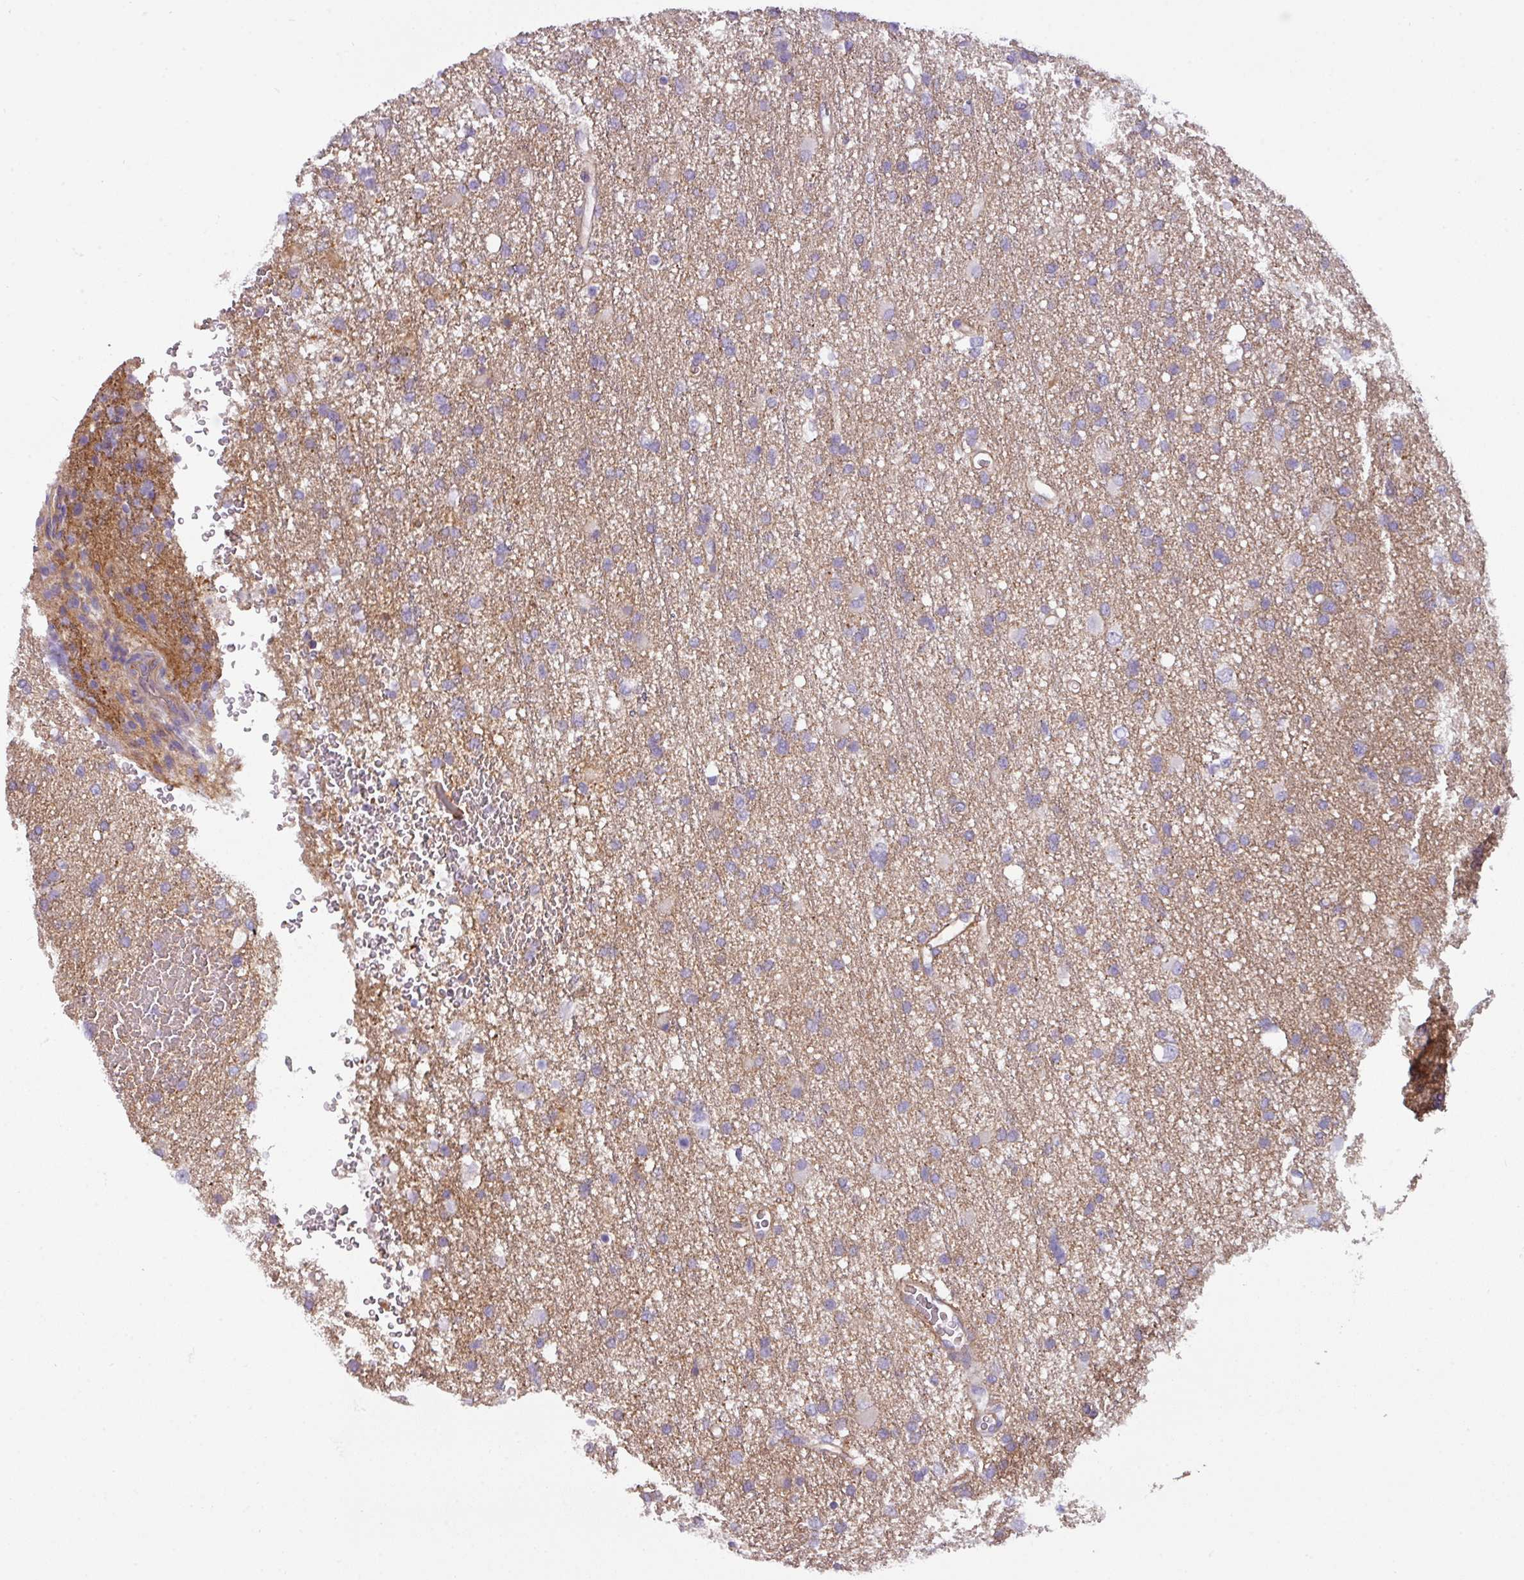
{"staining": {"intensity": "weak", "quantity": "25%-75%", "location": "cytoplasmic/membranous"}, "tissue": "glioma", "cell_type": "Tumor cells", "image_type": "cancer", "snomed": [{"axis": "morphology", "description": "Glioma, malignant, High grade"}, {"axis": "topography", "description": "Brain"}], "caption": "A high-resolution histopathology image shows immunohistochemistry (IHC) staining of high-grade glioma (malignant), which demonstrates weak cytoplasmic/membranous expression in about 25%-75% of tumor cells.", "gene": "BUD23", "patient": {"sex": "female", "age": 74}}